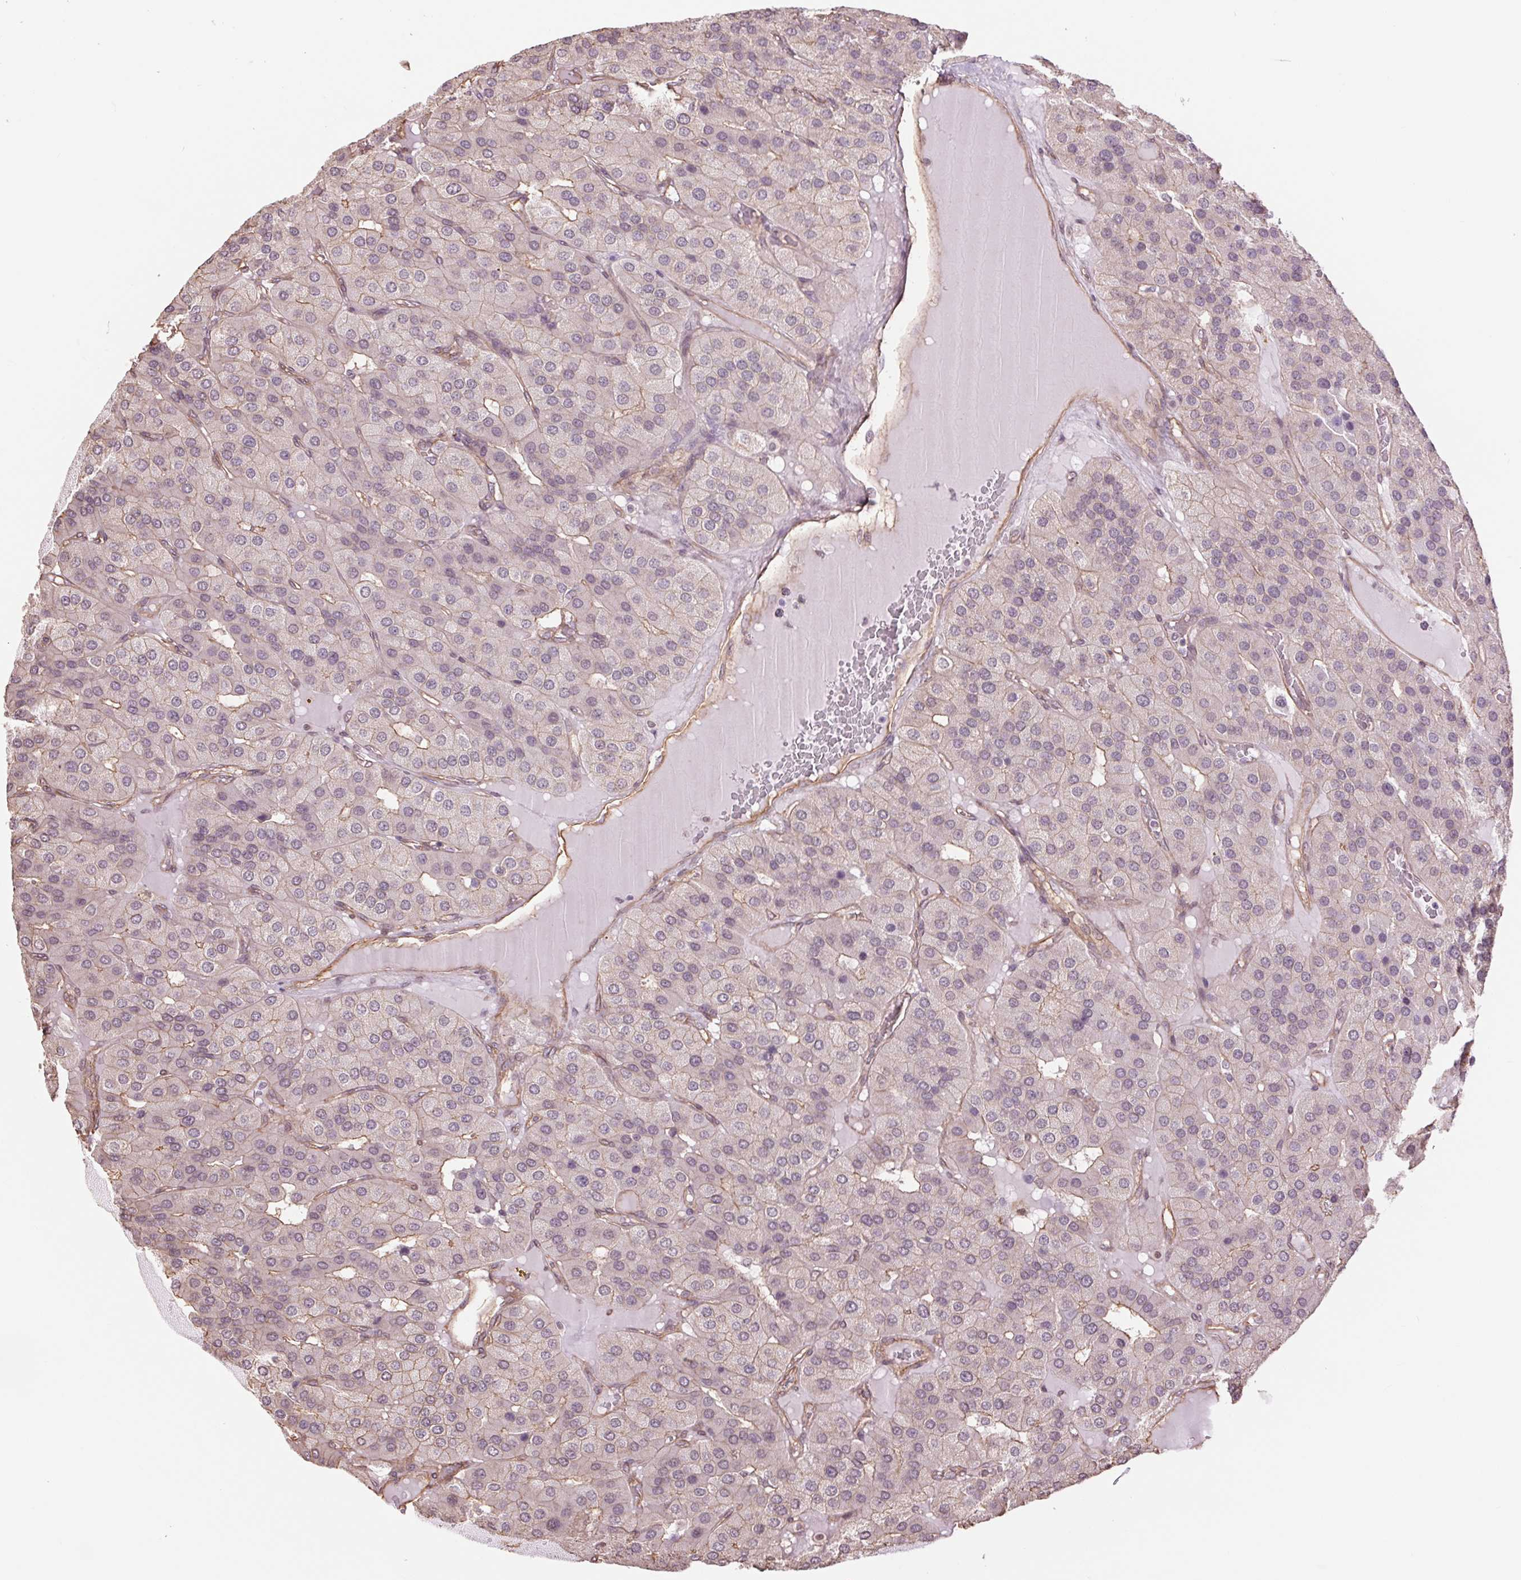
{"staining": {"intensity": "weak", "quantity": "<25%", "location": "cytoplasmic/membranous"}, "tissue": "parathyroid gland", "cell_type": "Glandular cells", "image_type": "normal", "snomed": [{"axis": "morphology", "description": "Normal tissue, NOS"}, {"axis": "morphology", "description": "Adenoma, NOS"}, {"axis": "topography", "description": "Parathyroid gland"}], "caption": "This is an immunohistochemistry (IHC) histopathology image of benign parathyroid gland. There is no expression in glandular cells.", "gene": "PALM", "patient": {"sex": "female", "age": 86}}